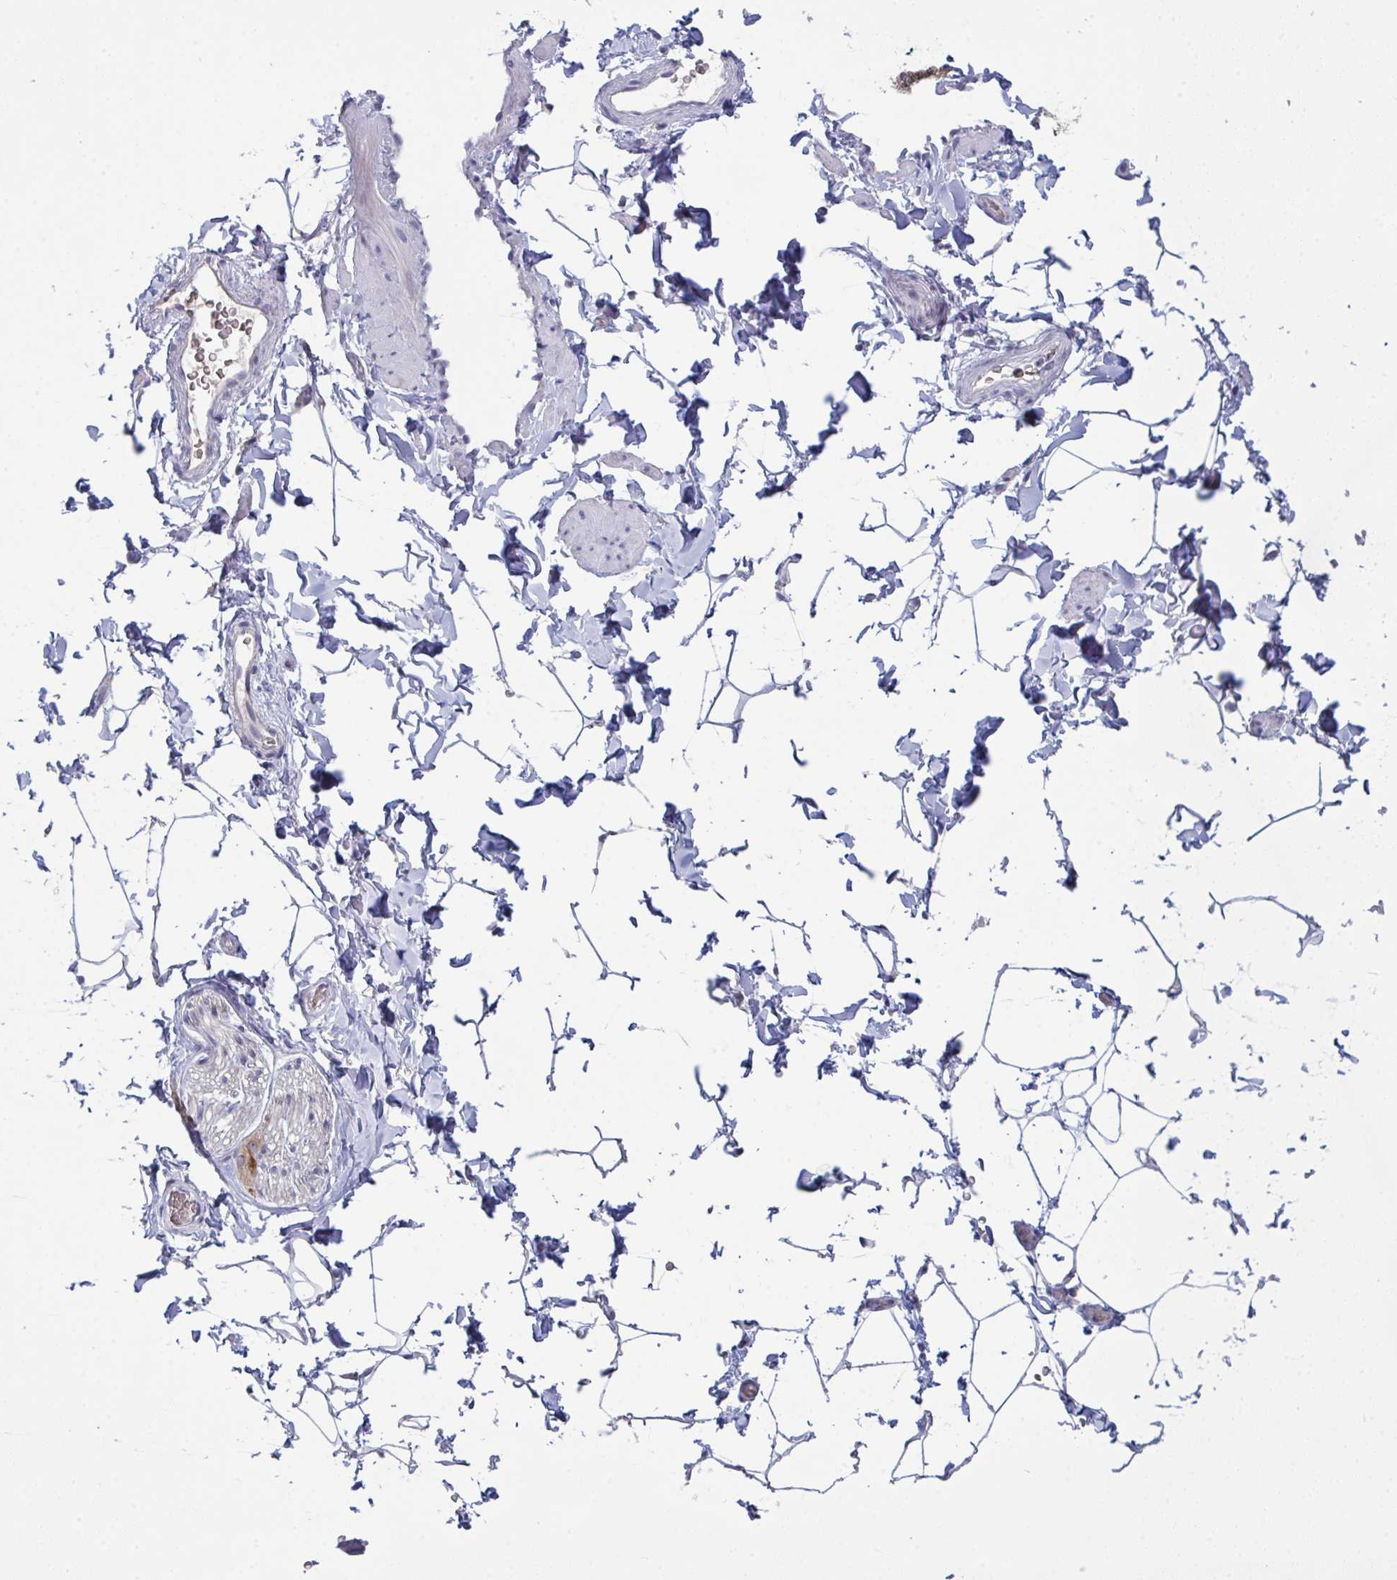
{"staining": {"intensity": "negative", "quantity": "none", "location": "none"}, "tissue": "adipose tissue", "cell_type": "Adipocytes", "image_type": "normal", "snomed": [{"axis": "morphology", "description": "Normal tissue, NOS"}, {"axis": "topography", "description": "Epididymis"}, {"axis": "topography", "description": "Peripheral nerve tissue"}], "caption": "This is an IHC micrograph of normal human adipose tissue. There is no staining in adipocytes.", "gene": "ZNF784", "patient": {"sex": "male", "age": 32}}